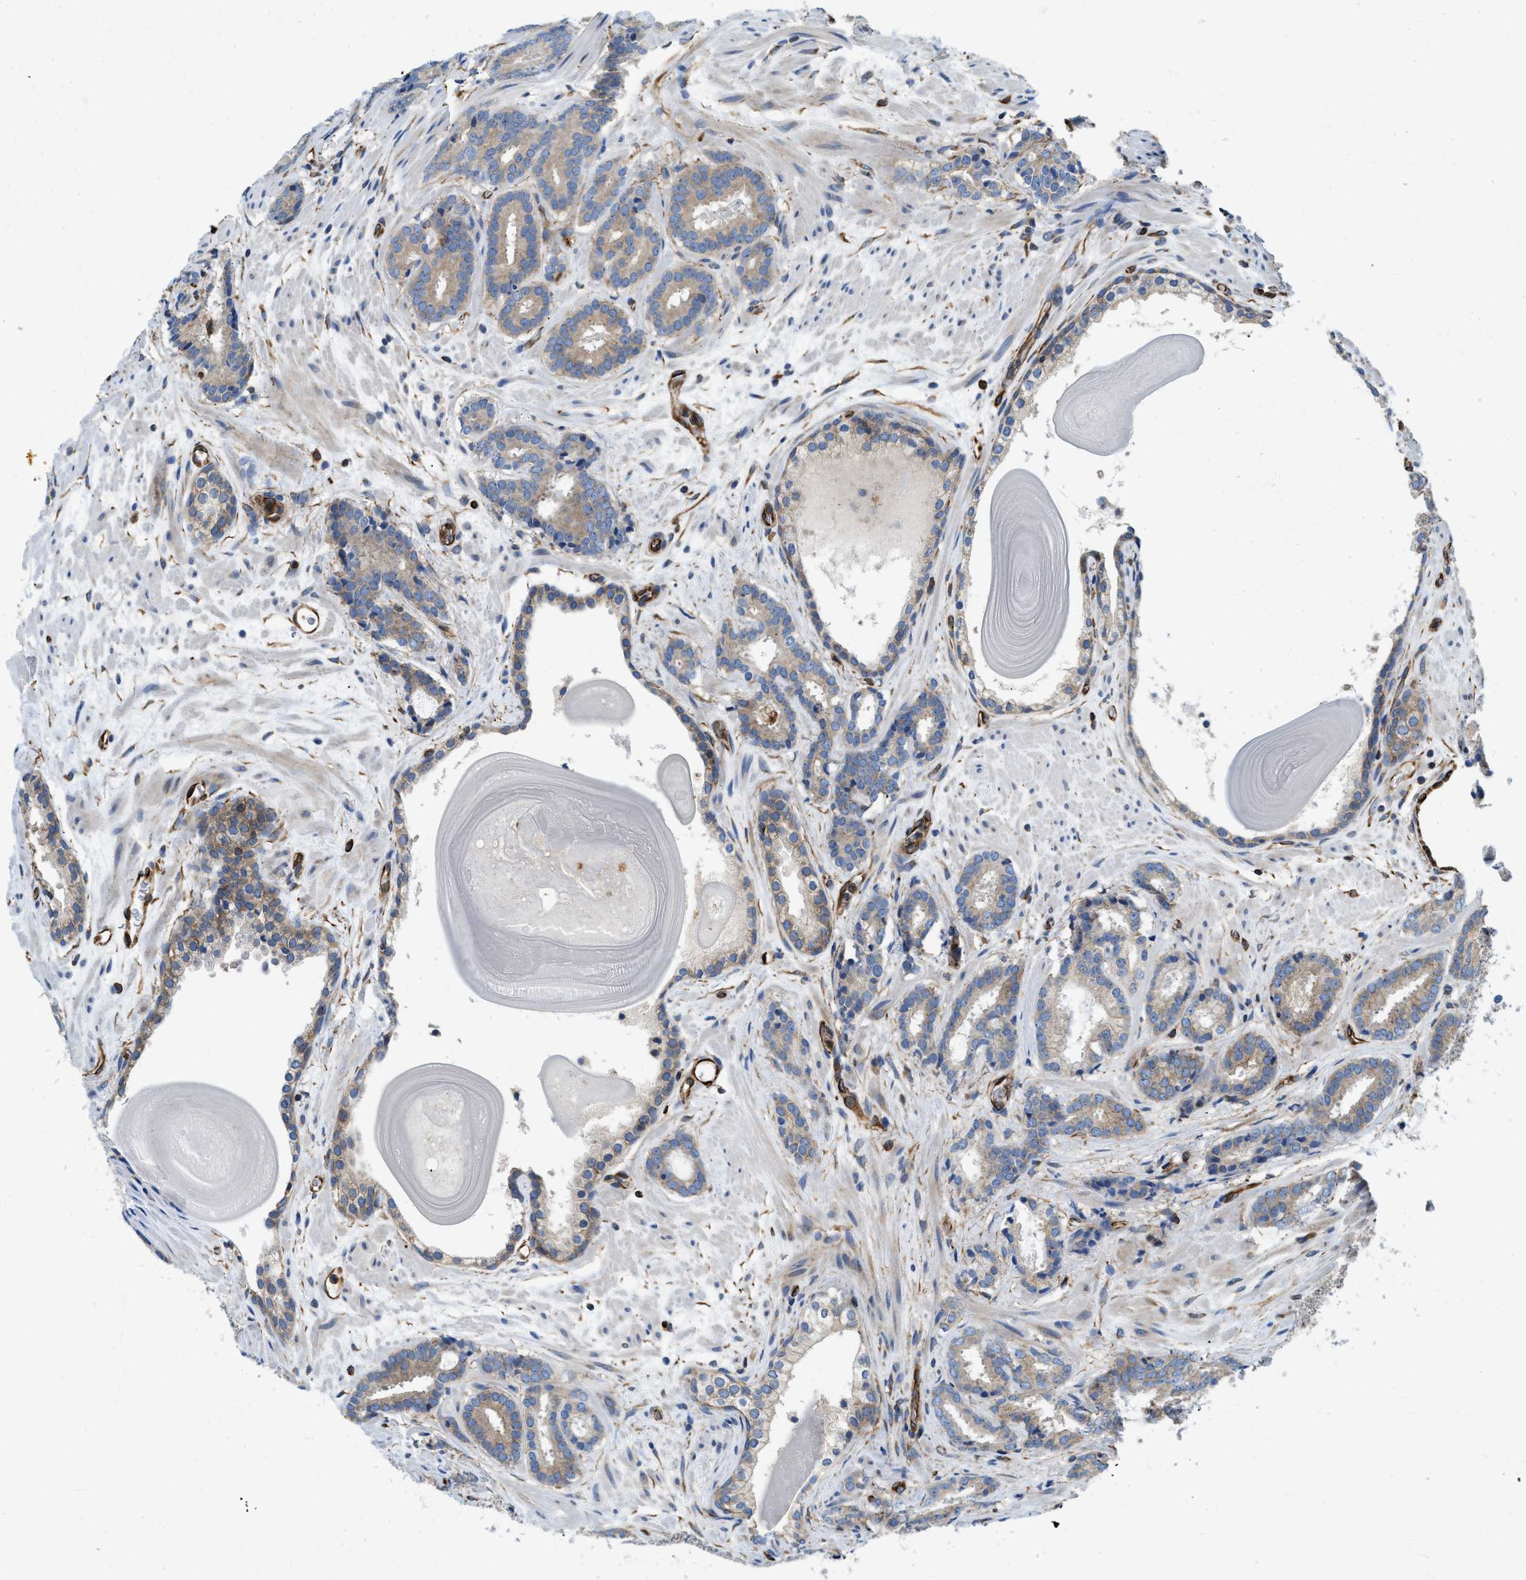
{"staining": {"intensity": "weak", "quantity": ">75%", "location": "cytoplasmic/membranous"}, "tissue": "prostate cancer", "cell_type": "Tumor cells", "image_type": "cancer", "snomed": [{"axis": "morphology", "description": "Adenocarcinoma, Low grade"}, {"axis": "topography", "description": "Prostate"}], "caption": "Protein analysis of low-grade adenocarcinoma (prostate) tissue exhibits weak cytoplasmic/membranous expression in about >75% of tumor cells.", "gene": "HSD17B12", "patient": {"sex": "male", "age": 69}}